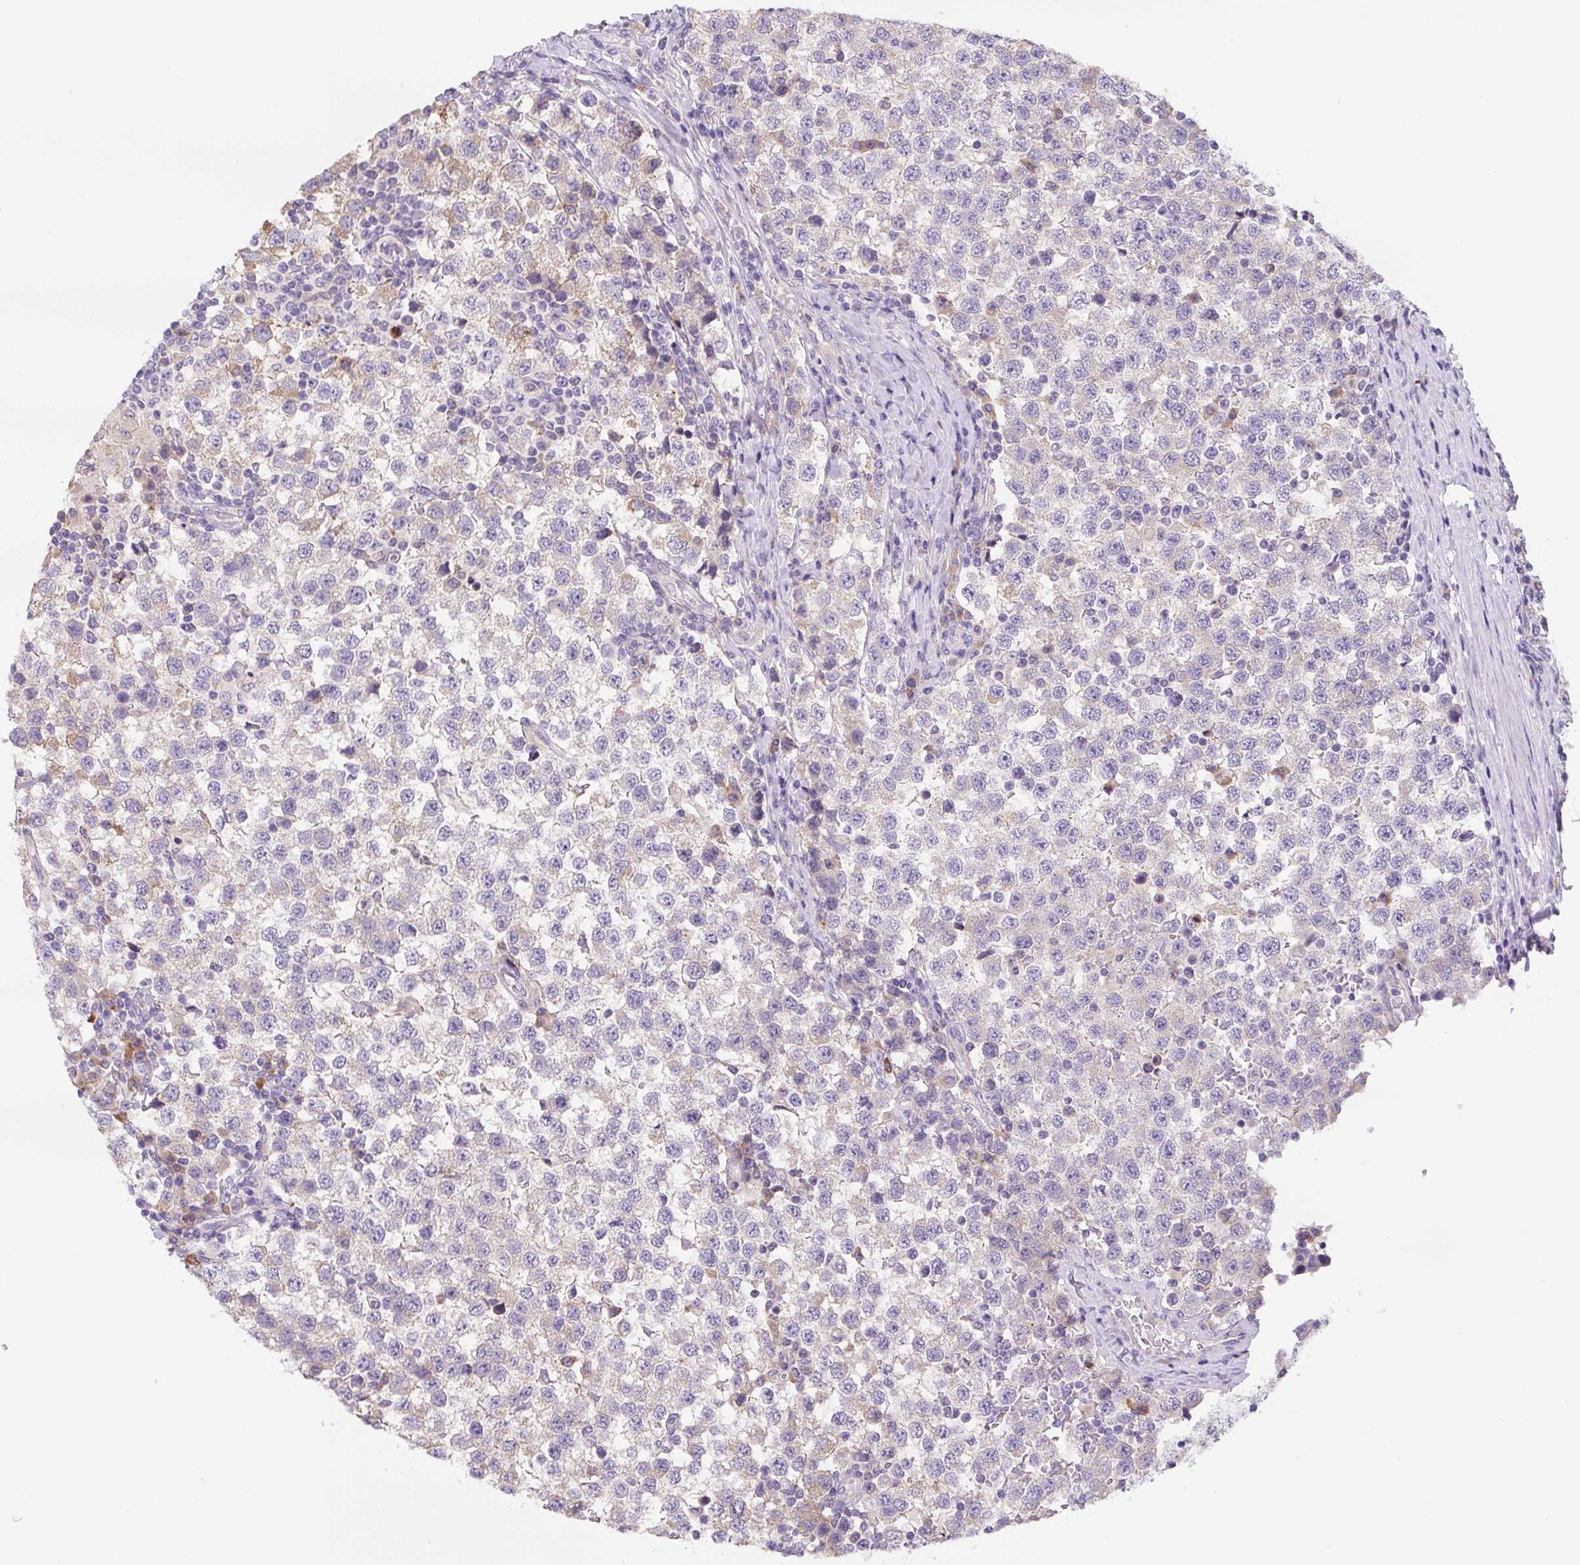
{"staining": {"intensity": "negative", "quantity": "none", "location": "none"}, "tissue": "testis cancer", "cell_type": "Tumor cells", "image_type": "cancer", "snomed": [{"axis": "morphology", "description": "Seminoma, NOS"}, {"axis": "topography", "description": "Testis"}], "caption": "Tumor cells show no significant expression in testis cancer. Nuclei are stained in blue.", "gene": "FZD5", "patient": {"sex": "male", "age": 34}}